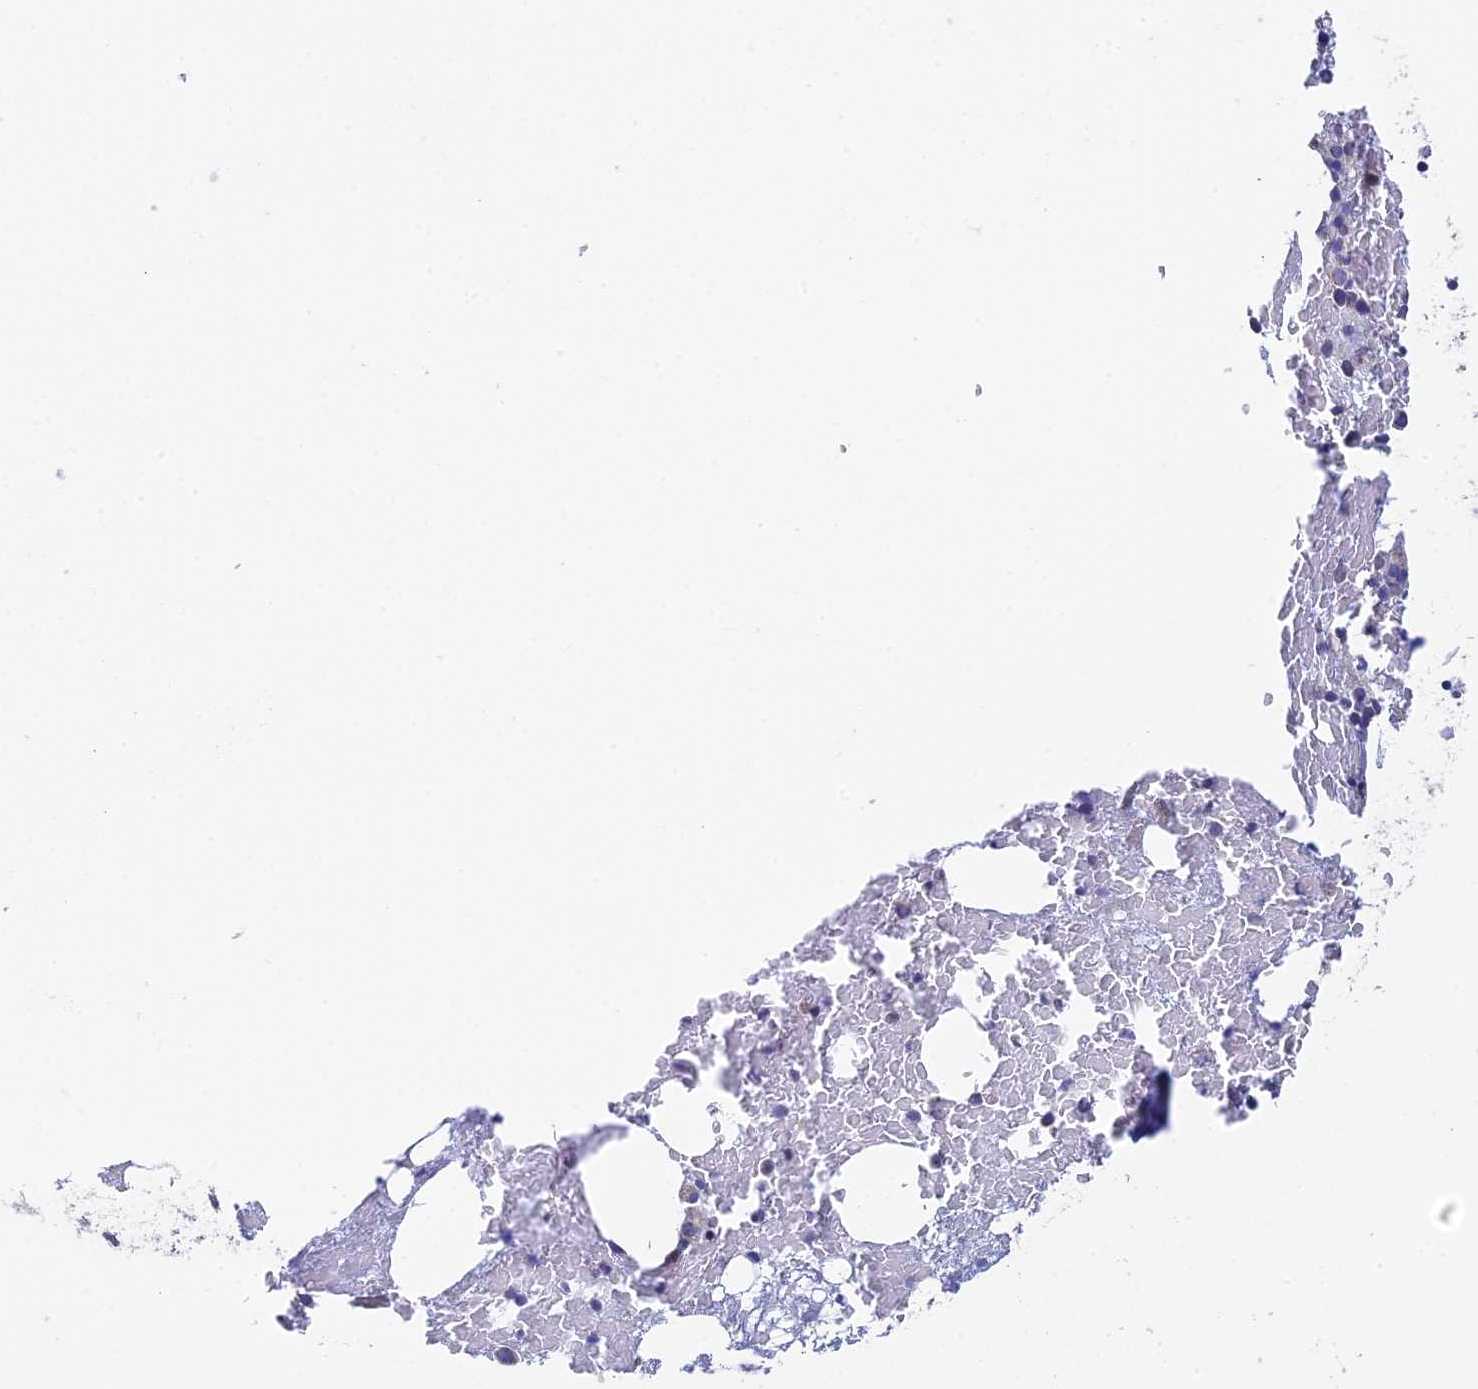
{"staining": {"intensity": "negative", "quantity": "none", "location": "none"}, "tissue": "bone marrow", "cell_type": "Hematopoietic cells", "image_type": "normal", "snomed": [{"axis": "morphology", "description": "Normal tissue, NOS"}, {"axis": "topography", "description": "Bone marrow"}], "caption": "Immunohistochemistry (IHC) micrograph of benign human bone marrow stained for a protein (brown), which demonstrates no positivity in hematopoietic cells.", "gene": "REXO5", "patient": {"sex": "male", "age": 72}}